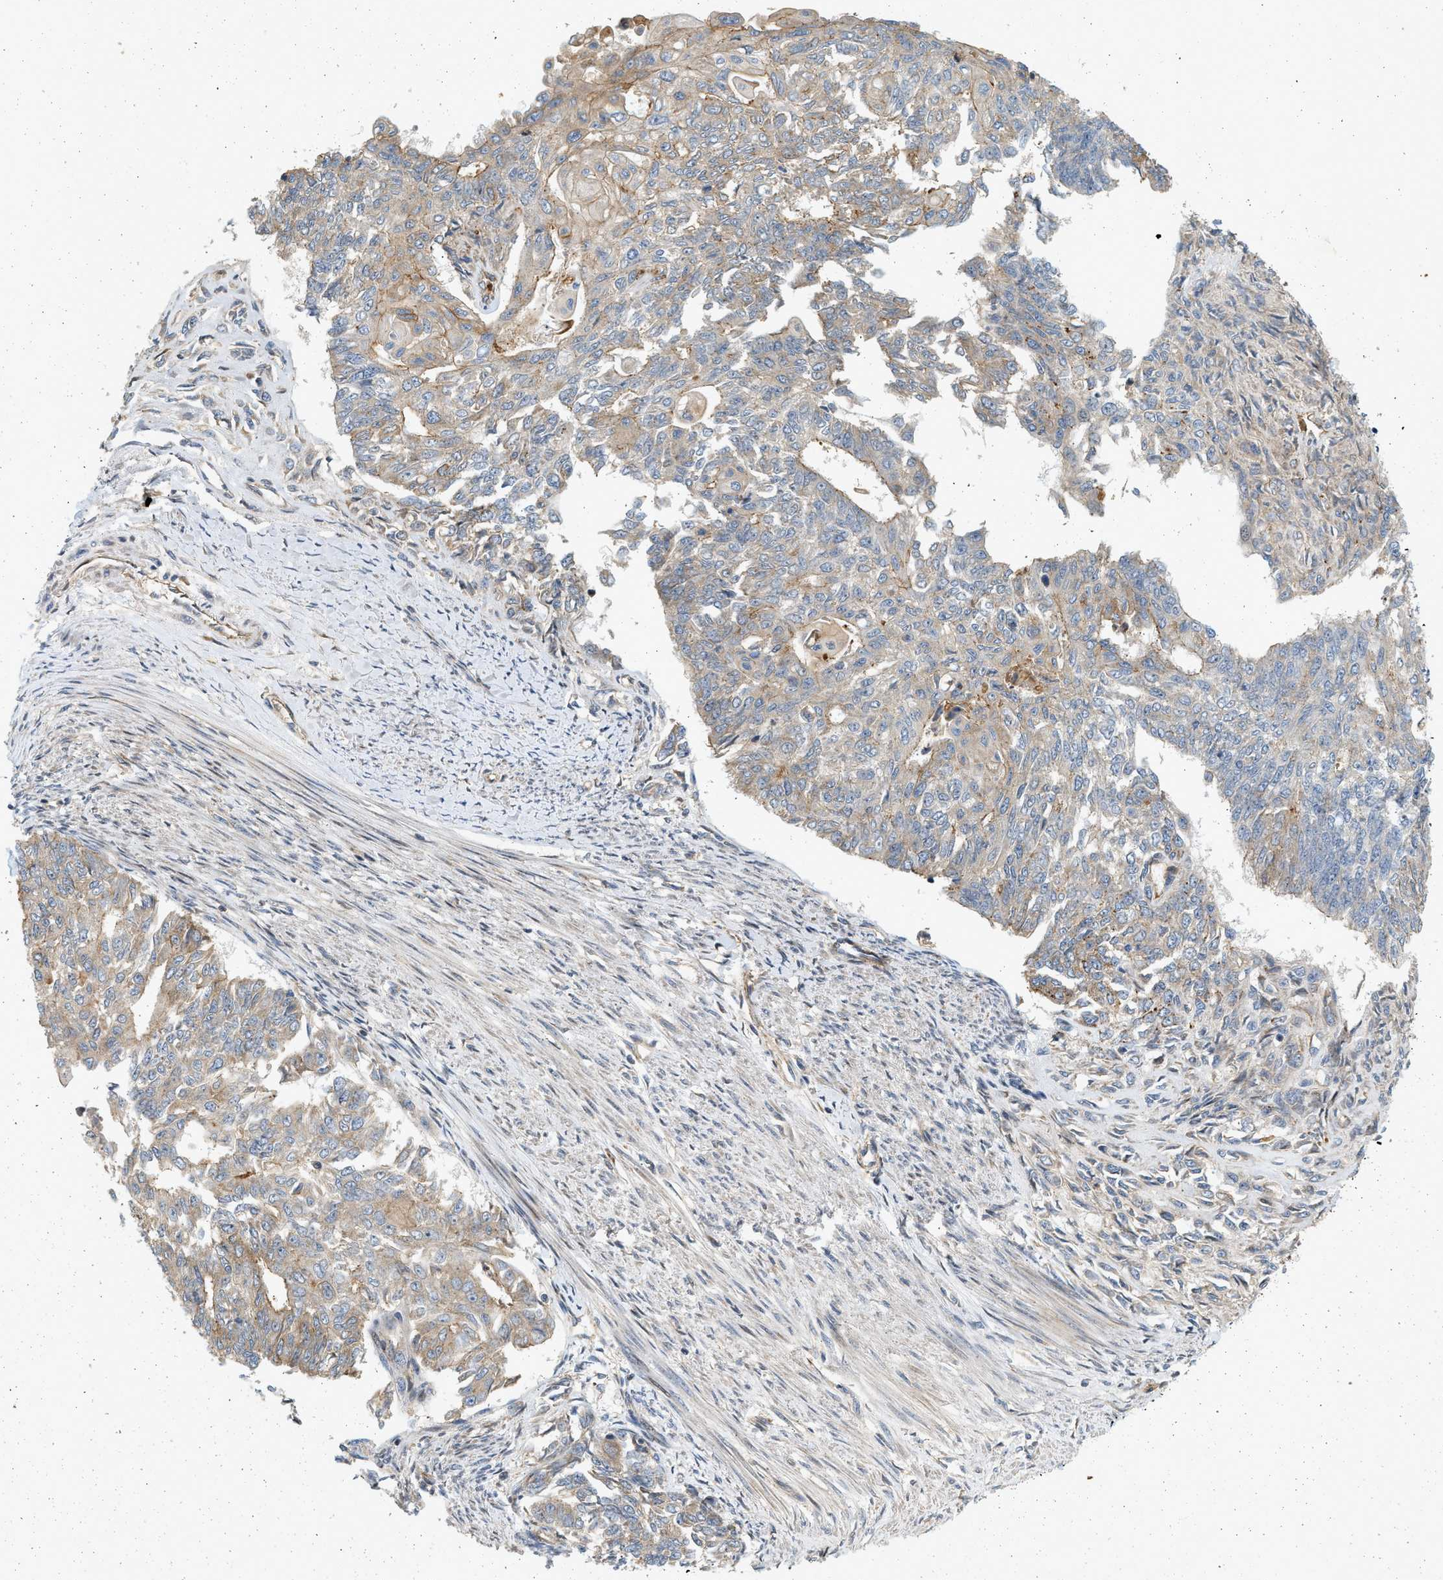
{"staining": {"intensity": "moderate", "quantity": "25%-75%", "location": "cytoplasmic/membranous"}, "tissue": "endometrial cancer", "cell_type": "Tumor cells", "image_type": "cancer", "snomed": [{"axis": "morphology", "description": "Adenocarcinoma, NOS"}, {"axis": "topography", "description": "Endometrium"}], "caption": "Immunohistochemistry histopathology image of adenocarcinoma (endometrial) stained for a protein (brown), which exhibits medium levels of moderate cytoplasmic/membranous positivity in about 25%-75% of tumor cells.", "gene": "NRSN2", "patient": {"sex": "female", "age": 32}}